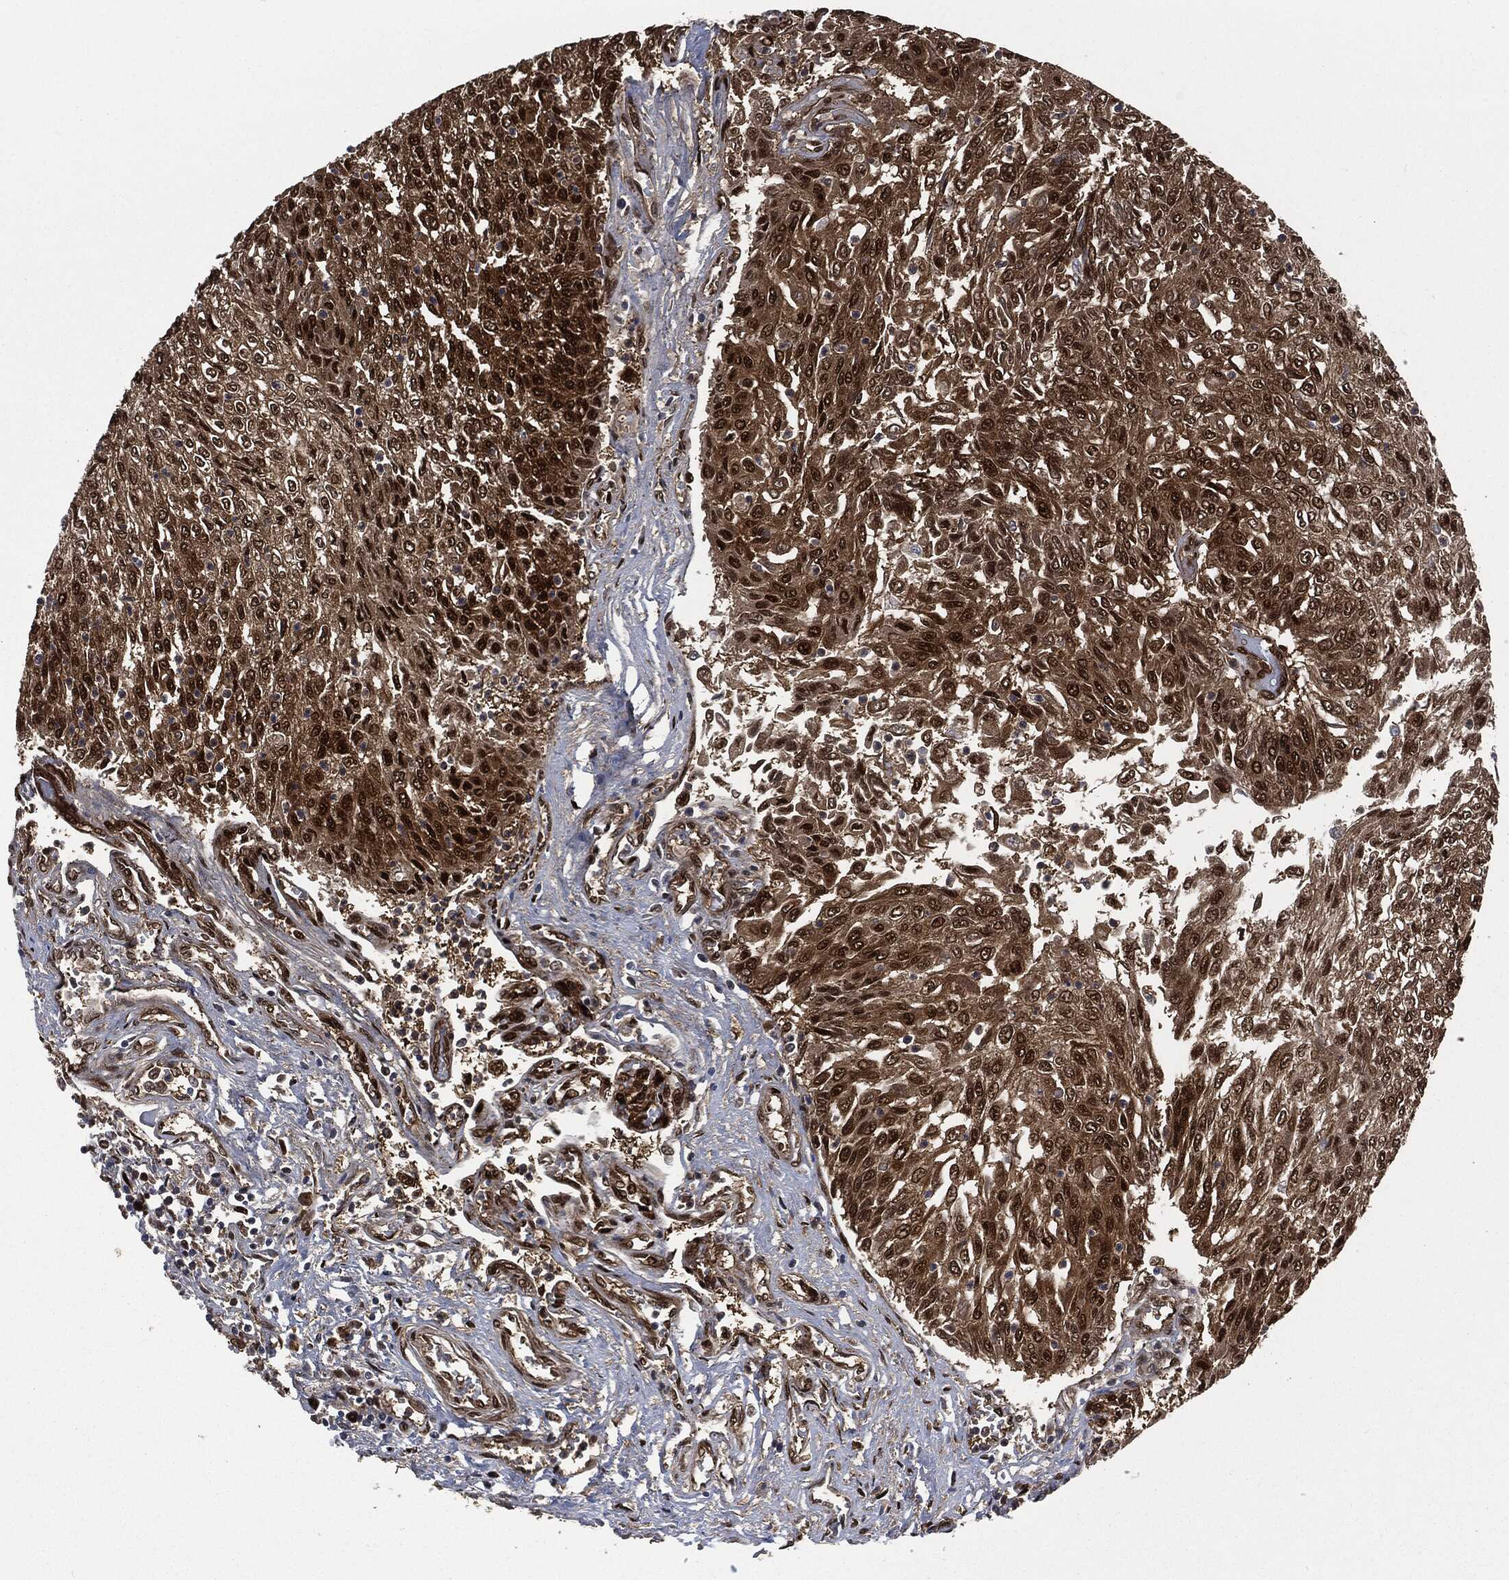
{"staining": {"intensity": "strong", "quantity": "25%-75%", "location": "cytoplasmic/membranous,nuclear"}, "tissue": "urothelial cancer", "cell_type": "Tumor cells", "image_type": "cancer", "snomed": [{"axis": "morphology", "description": "Urothelial carcinoma, Low grade"}, {"axis": "topography", "description": "Urinary bladder"}], "caption": "A high amount of strong cytoplasmic/membranous and nuclear staining is identified in approximately 25%-75% of tumor cells in urothelial cancer tissue. (DAB IHC with brightfield microscopy, high magnification).", "gene": "DCTN1", "patient": {"sex": "male", "age": 78}}